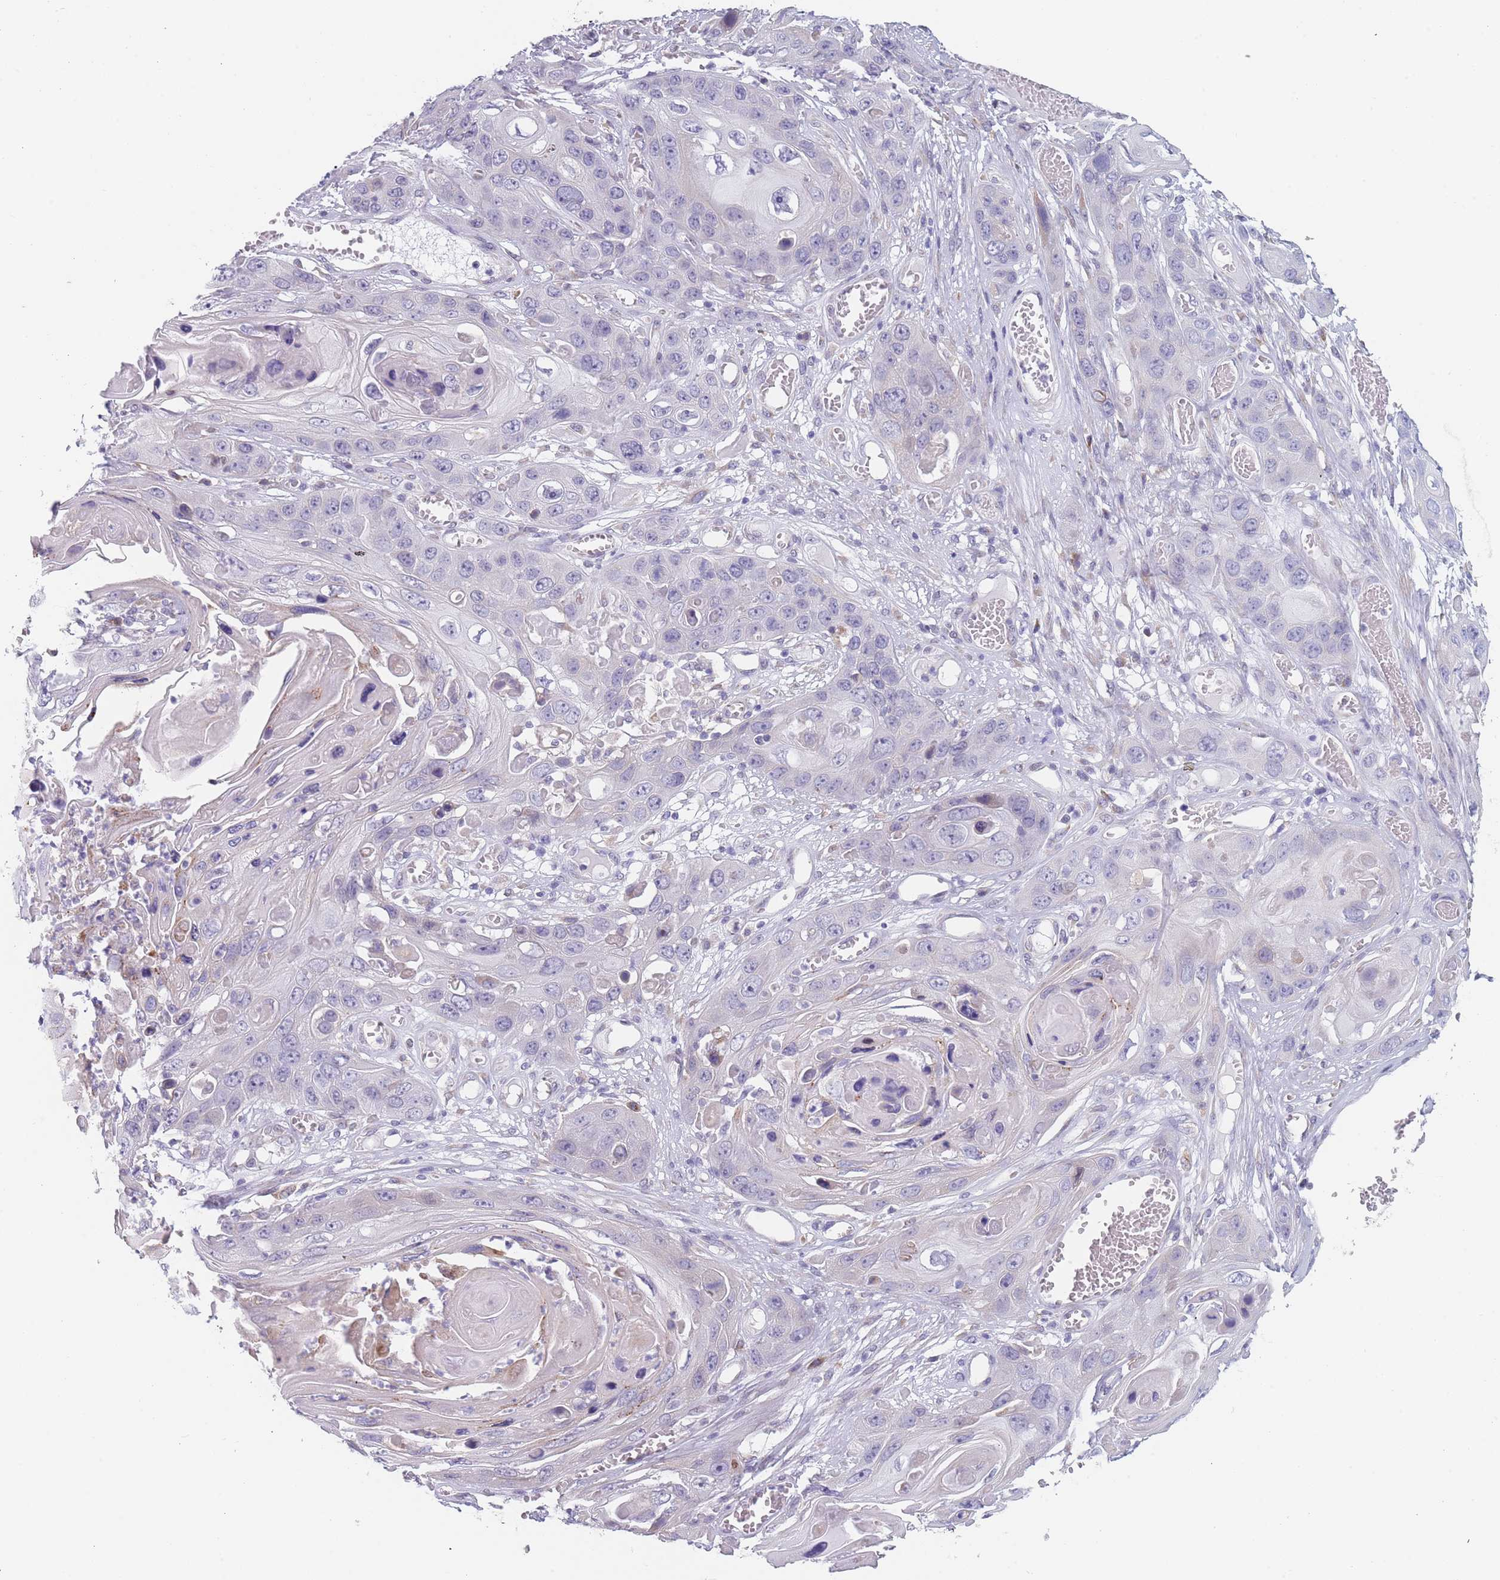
{"staining": {"intensity": "negative", "quantity": "none", "location": "none"}, "tissue": "skin cancer", "cell_type": "Tumor cells", "image_type": "cancer", "snomed": [{"axis": "morphology", "description": "Squamous cell carcinoma, NOS"}, {"axis": "topography", "description": "Skin"}], "caption": "DAB immunohistochemical staining of skin cancer reveals no significant staining in tumor cells.", "gene": "TMED10", "patient": {"sex": "male", "age": 55}}